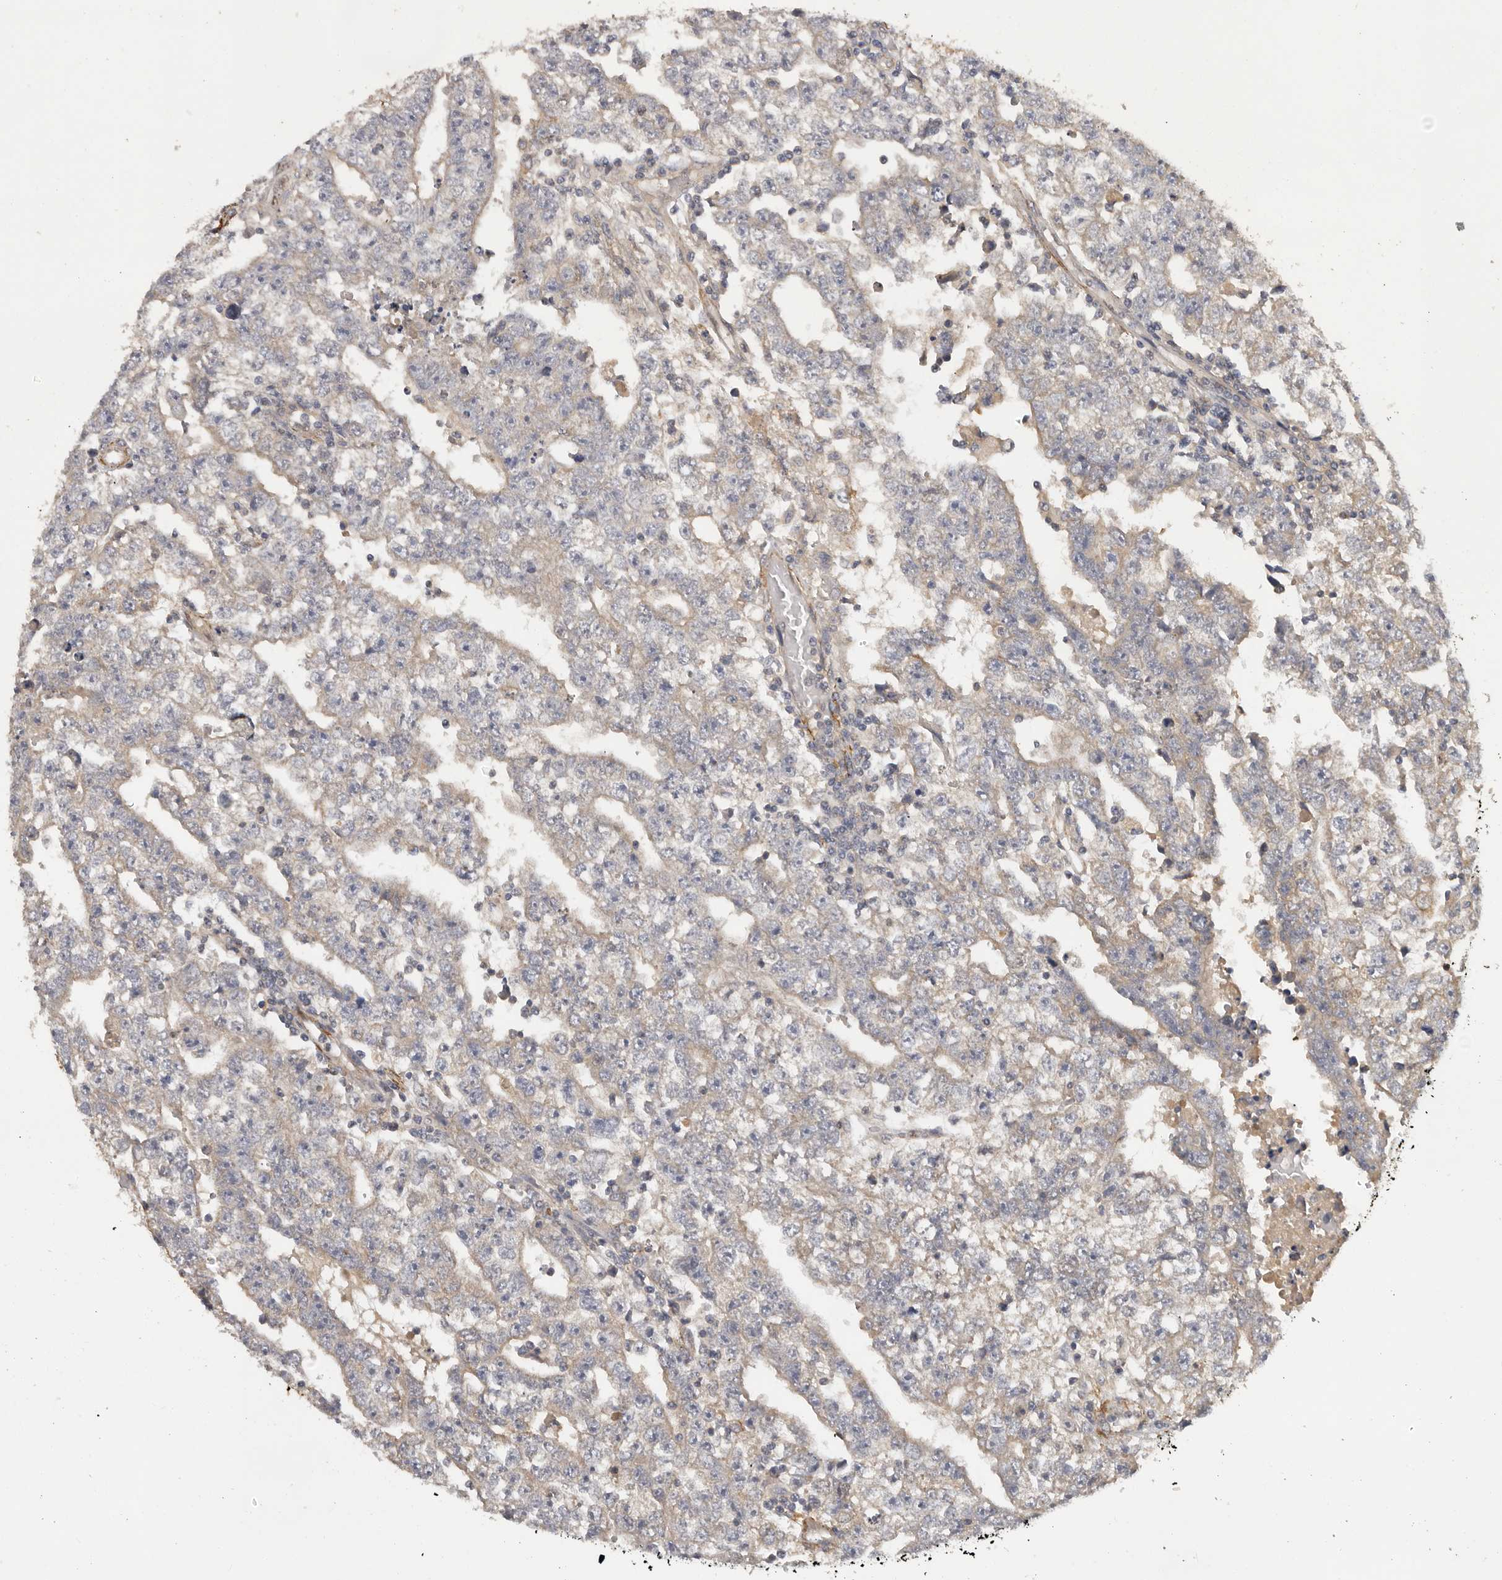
{"staining": {"intensity": "weak", "quantity": "<25%", "location": "cytoplasmic/membranous"}, "tissue": "testis cancer", "cell_type": "Tumor cells", "image_type": "cancer", "snomed": [{"axis": "morphology", "description": "Carcinoma, Embryonal, NOS"}, {"axis": "topography", "description": "Testis"}], "caption": "This is a histopathology image of IHC staining of testis cancer, which shows no expression in tumor cells.", "gene": "RNF157", "patient": {"sex": "male", "age": 25}}